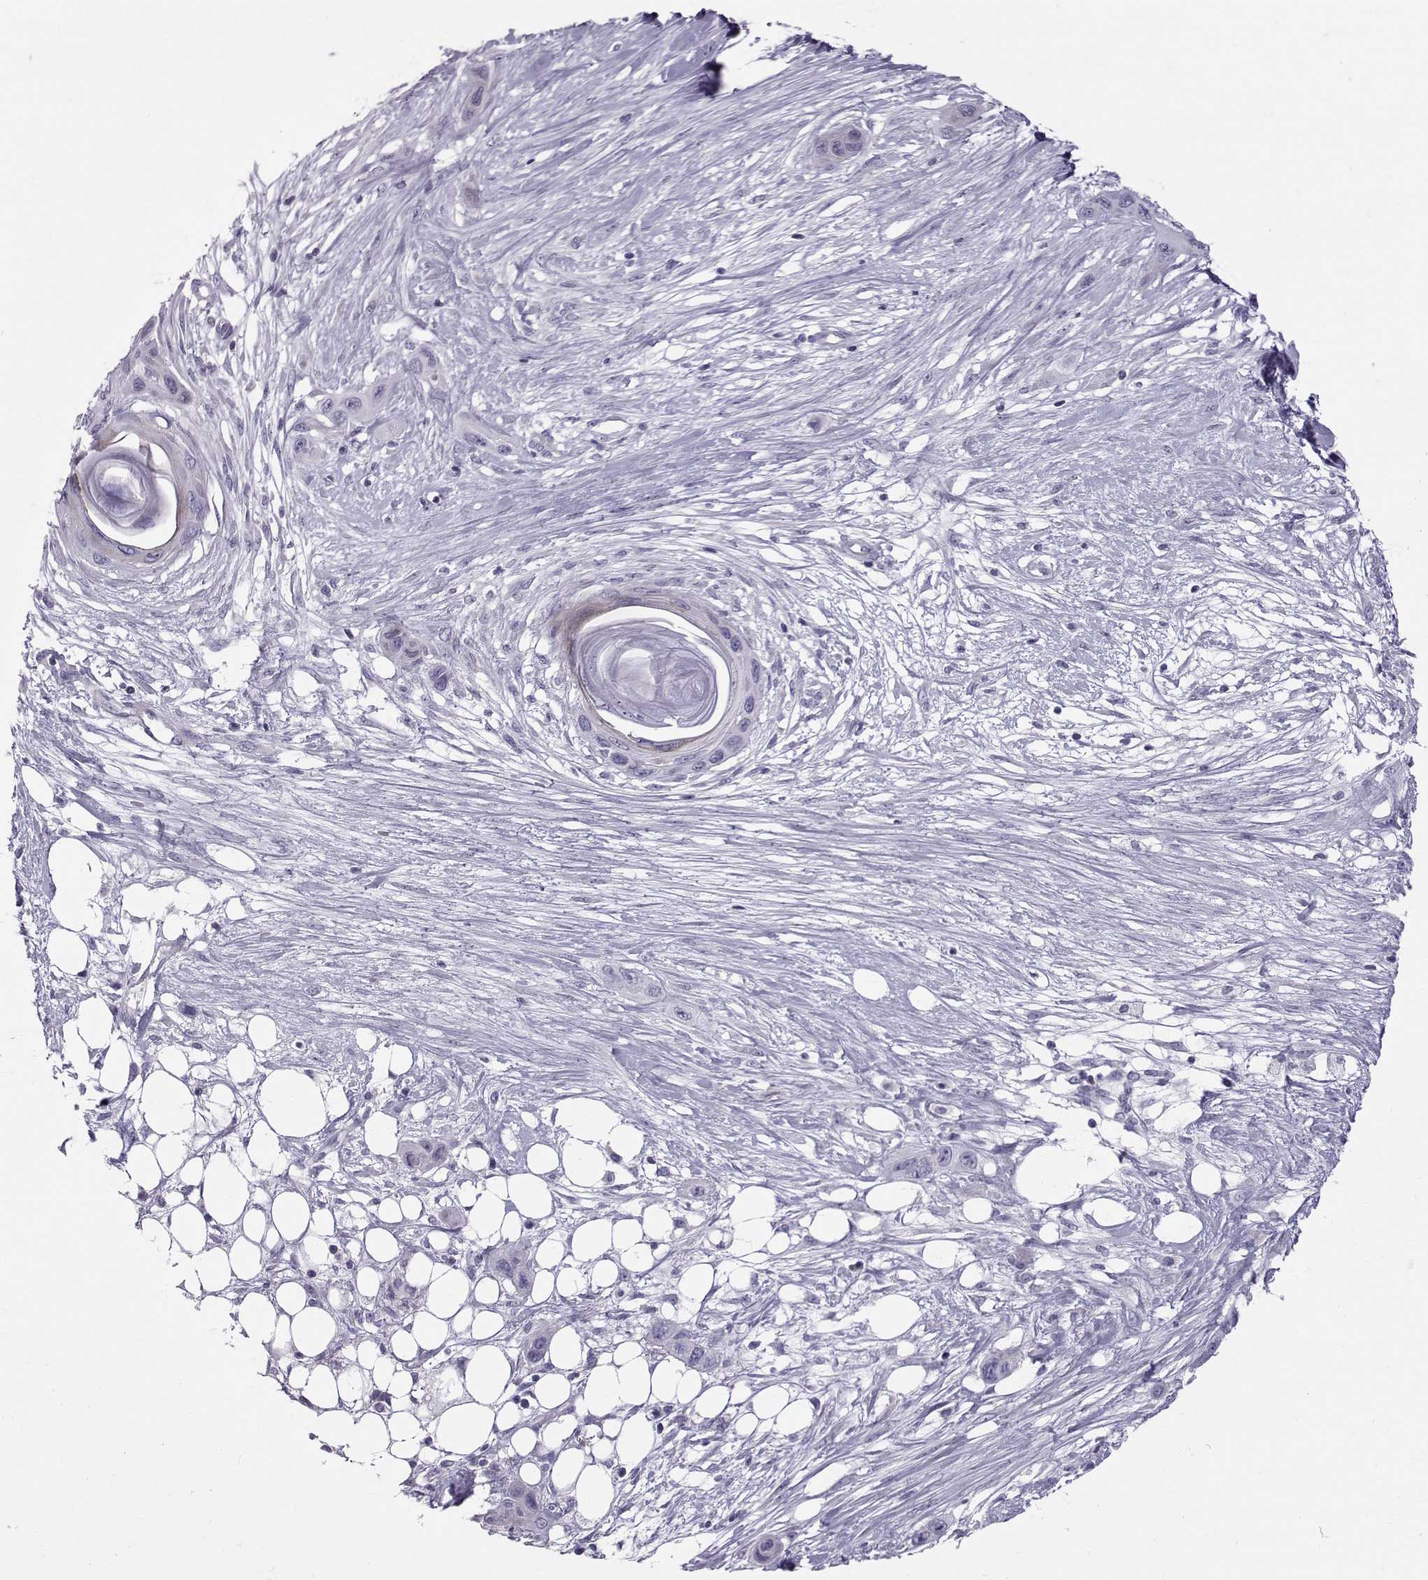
{"staining": {"intensity": "negative", "quantity": "none", "location": "none"}, "tissue": "skin cancer", "cell_type": "Tumor cells", "image_type": "cancer", "snomed": [{"axis": "morphology", "description": "Squamous cell carcinoma, NOS"}, {"axis": "topography", "description": "Skin"}], "caption": "Histopathology image shows no protein staining in tumor cells of skin cancer tissue.", "gene": "DMRT3", "patient": {"sex": "male", "age": 79}}